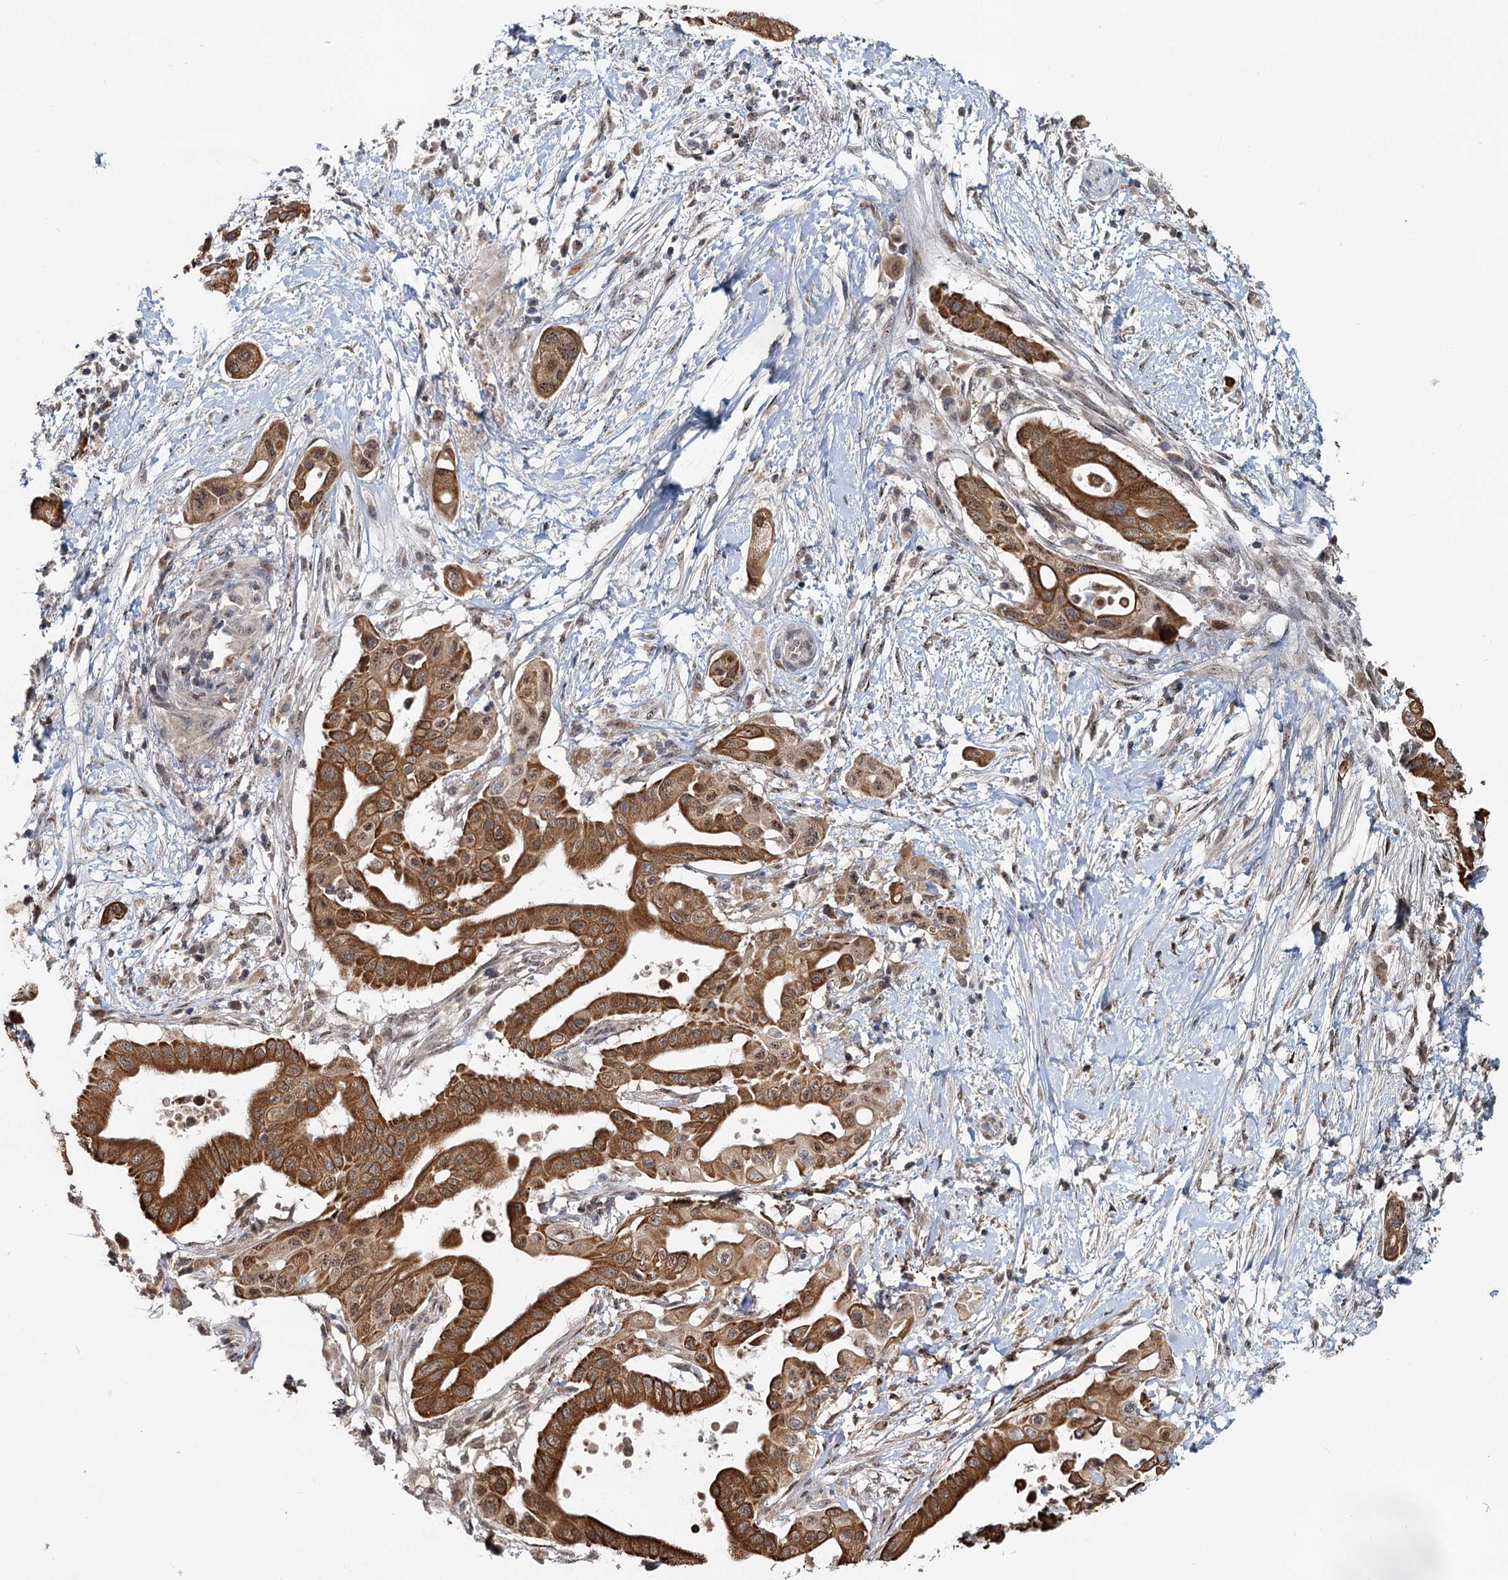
{"staining": {"intensity": "strong", "quantity": ">75%", "location": "cytoplasmic/membranous,nuclear"}, "tissue": "pancreatic cancer", "cell_type": "Tumor cells", "image_type": "cancer", "snomed": [{"axis": "morphology", "description": "Adenocarcinoma, NOS"}, {"axis": "topography", "description": "Pancreas"}], "caption": "Tumor cells reveal high levels of strong cytoplasmic/membranous and nuclear expression in approximately >75% of cells in human pancreatic cancer (adenocarcinoma).", "gene": "RITA1", "patient": {"sex": "male", "age": 68}}